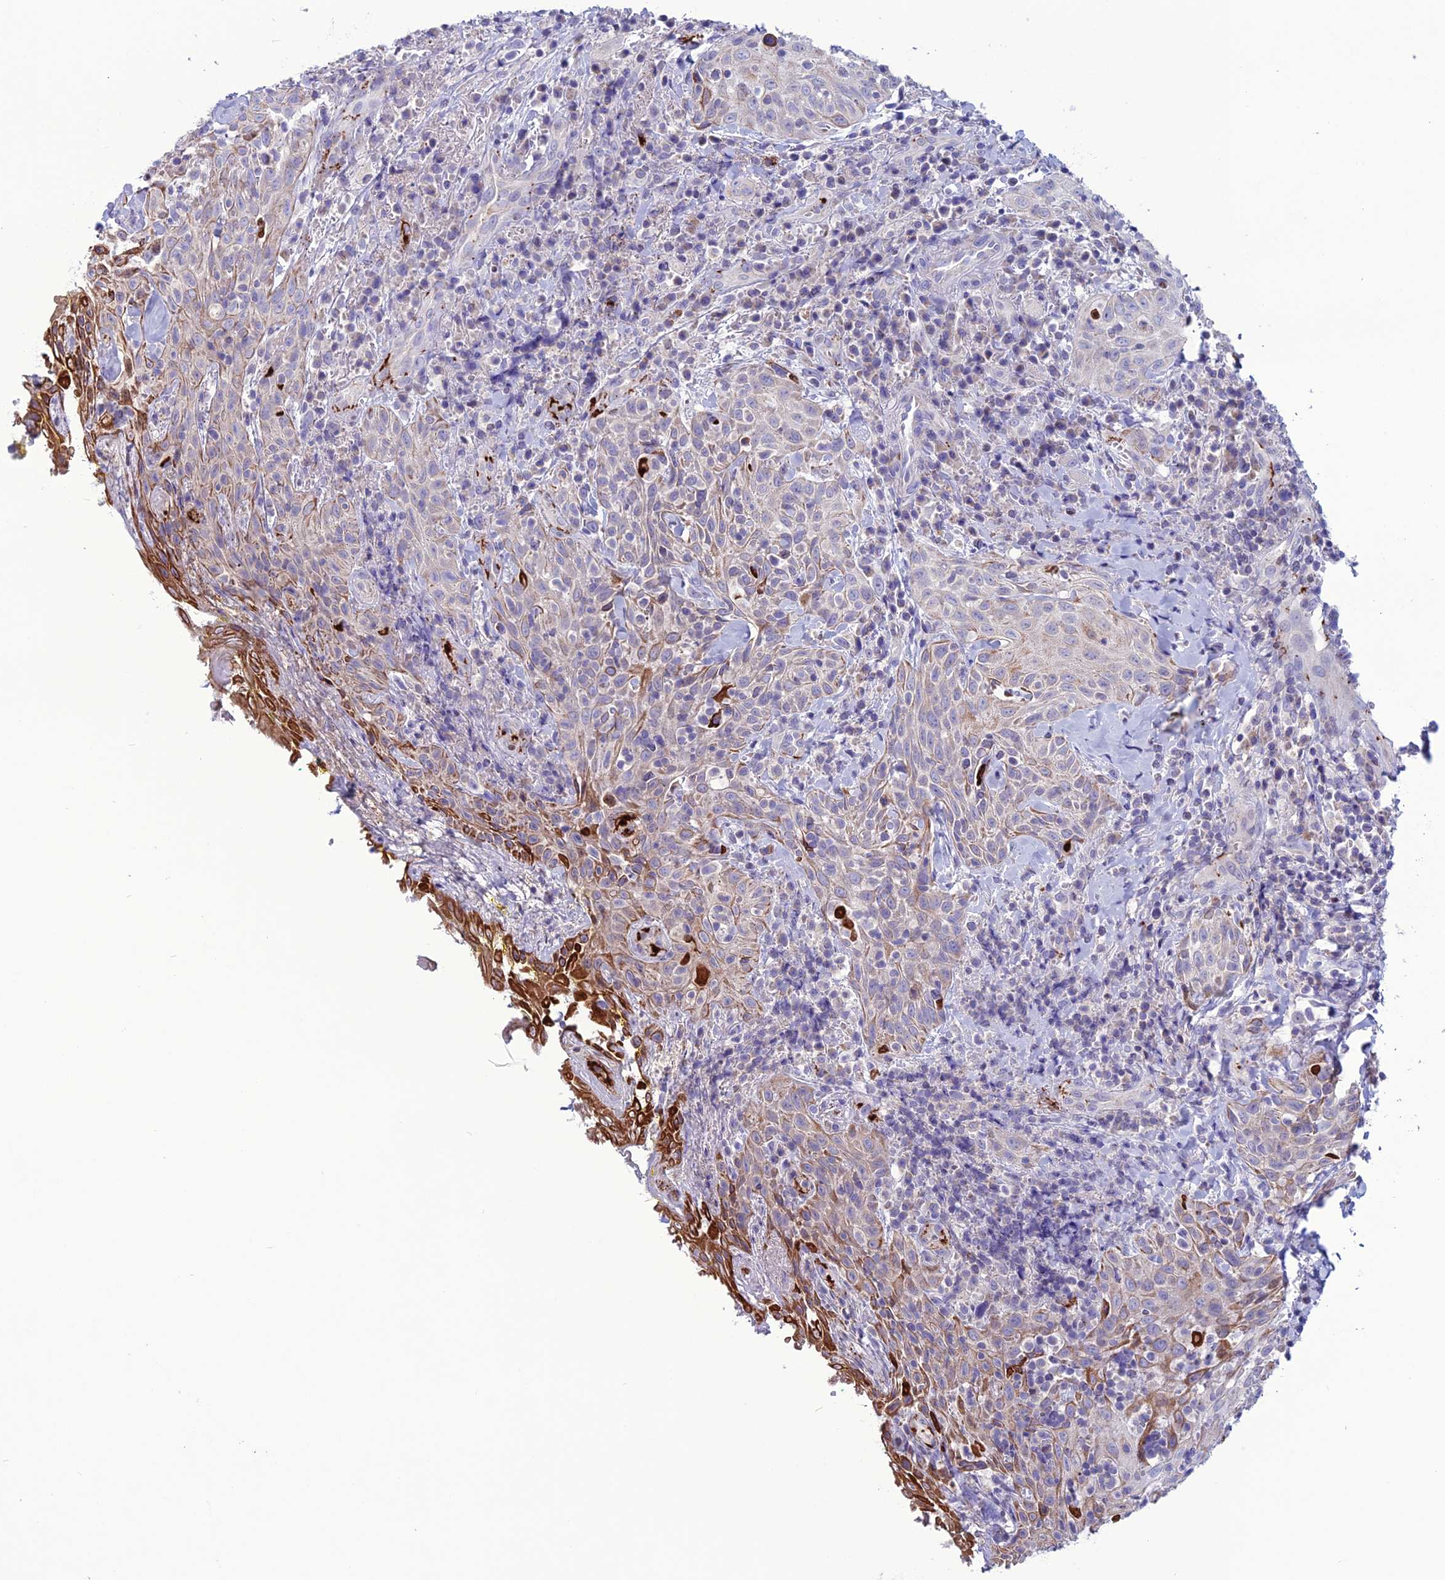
{"staining": {"intensity": "weak", "quantity": "<25%", "location": "cytoplasmic/membranous"}, "tissue": "head and neck cancer", "cell_type": "Tumor cells", "image_type": "cancer", "snomed": [{"axis": "morphology", "description": "Squamous cell carcinoma, NOS"}, {"axis": "topography", "description": "Head-Neck"}], "caption": "Protein analysis of head and neck cancer (squamous cell carcinoma) exhibits no significant expression in tumor cells.", "gene": "C21orf140", "patient": {"sex": "female", "age": 70}}